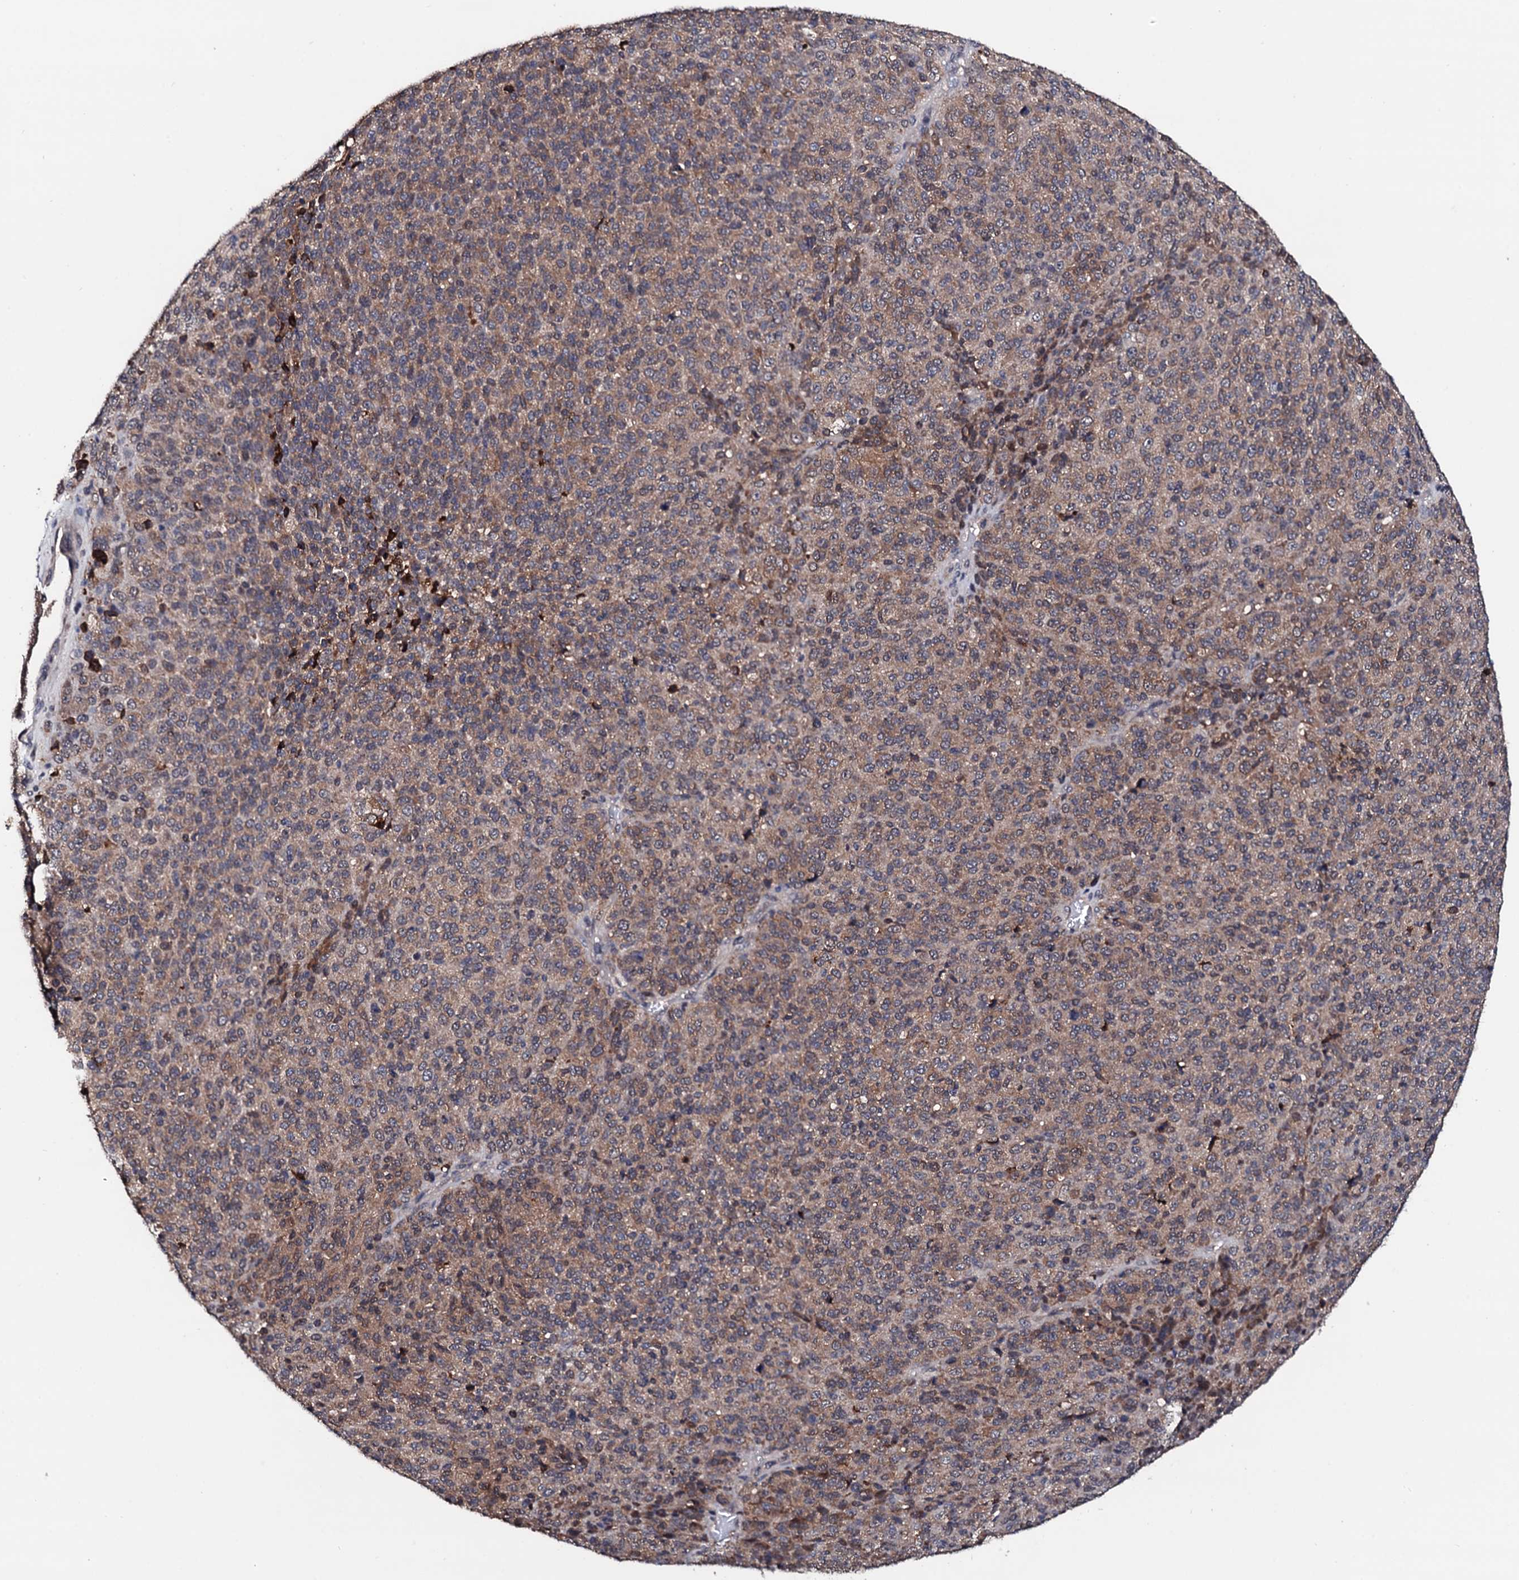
{"staining": {"intensity": "weak", "quantity": ">75%", "location": "cytoplasmic/membranous"}, "tissue": "melanoma", "cell_type": "Tumor cells", "image_type": "cancer", "snomed": [{"axis": "morphology", "description": "Malignant melanoma, Metastatic site"}, {"axis": "topography", "description": "Brain"}], "caption": "This micrograph displays malignant melanoma (metastatic site) stained with immunohistochemistry (IHC) to label a protein in brown. The cytoplasmic/membranous of tumor cells show weak positivity for the protein. Nuclei are counter-stained blue.", "gene": "EDC3", "patient": {"sex": "female", "age": 56}}